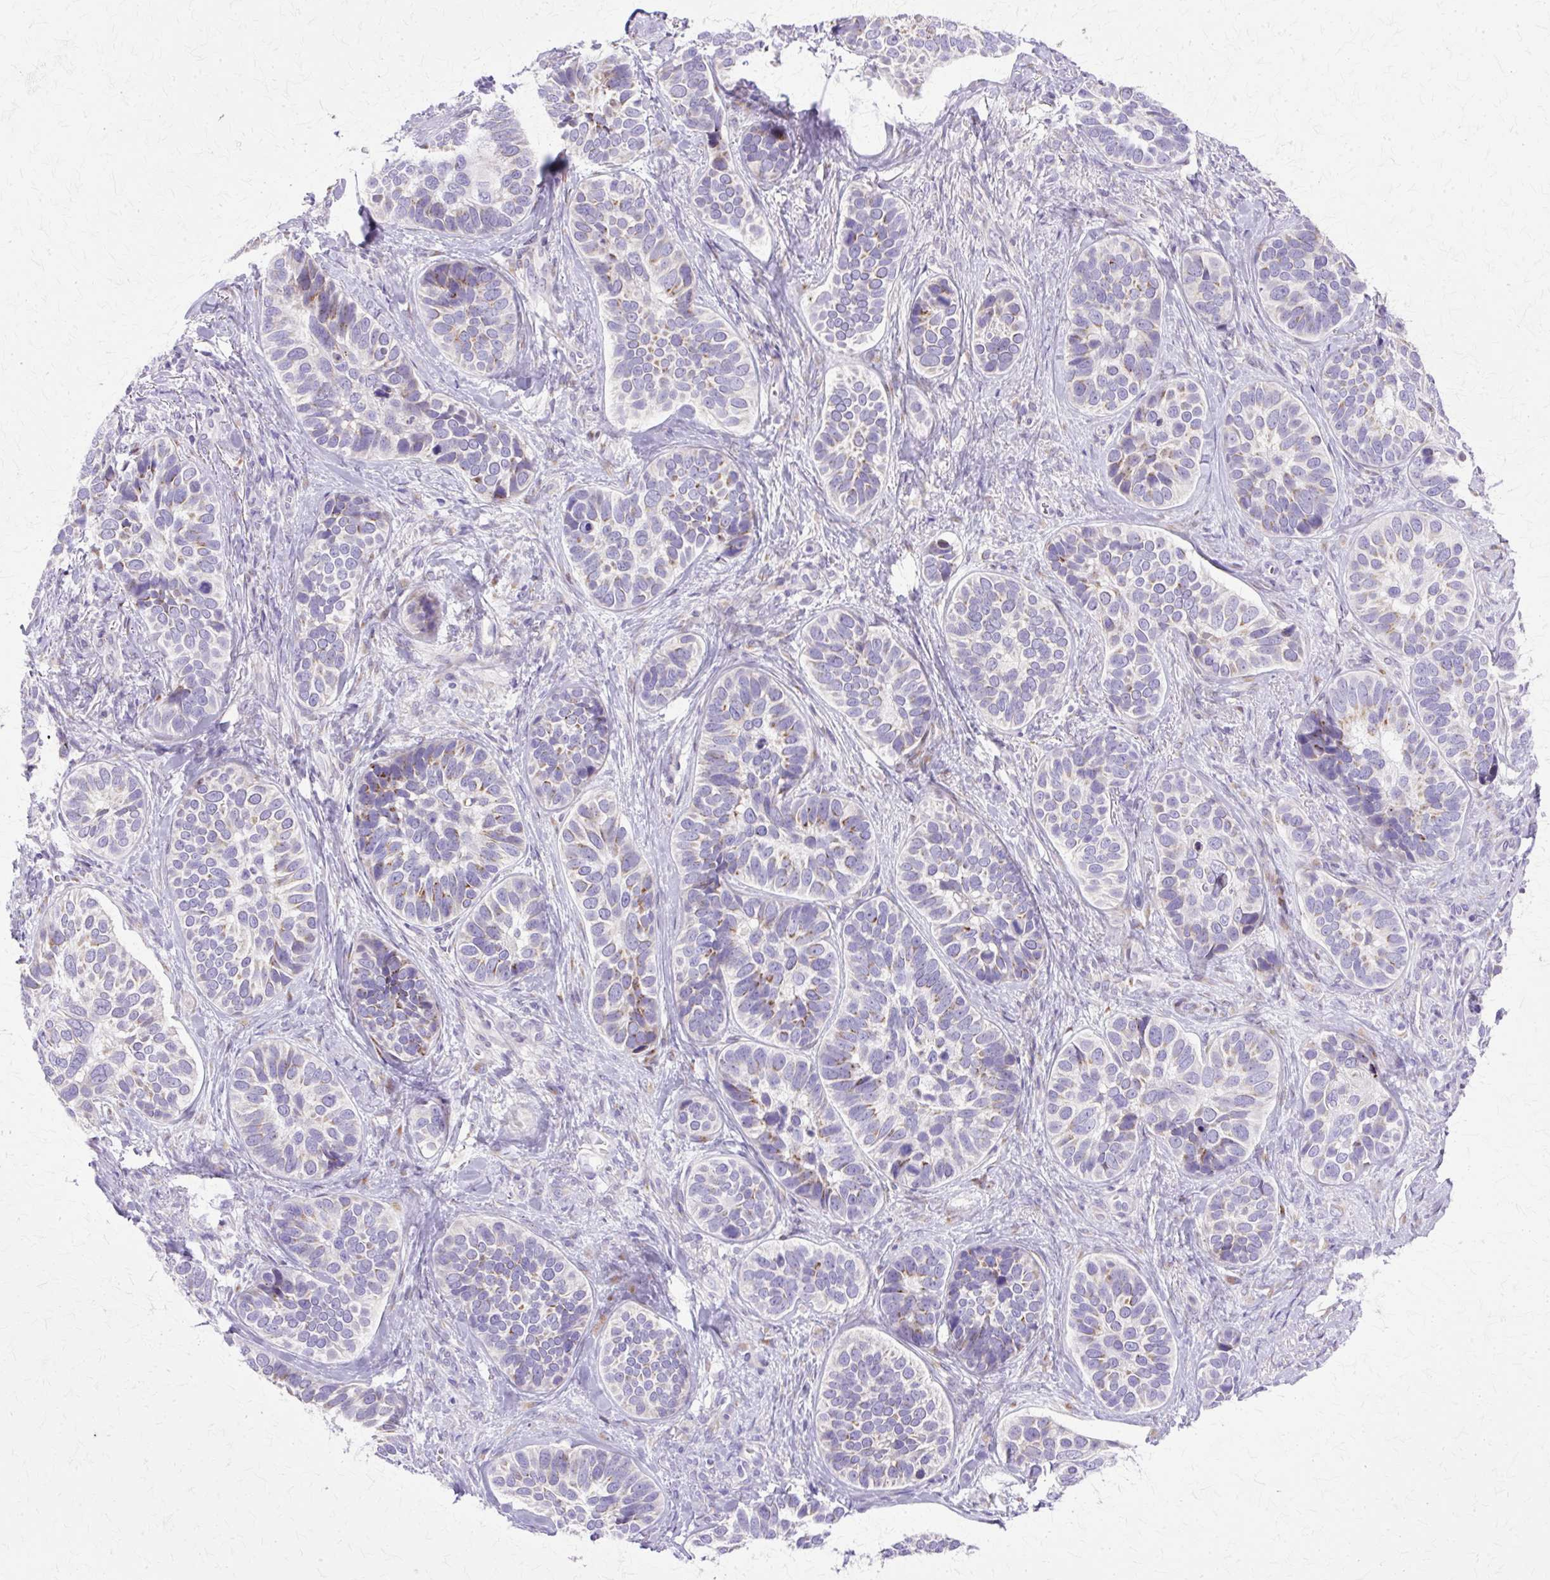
{"staining": {"intensity": "moderate", "quantity": "<25%", "location": "cytoplasmic/membranous"}, "tissue": "skin cancer", "cell_type": "Tumor cells", "image_type": "cancer", "snomed": [{"axis": "morphology", "description": "Basal cell carcinoma"}, {"axis": "topography", "description": "Skin"}], "caption": "This is a photomicrograph of IHC staining of skin cancer (basal cell carcinoma), which shows moderate positivity in the cytoplasmic/membranous of tumor cells.", "gene": "TBC1D3G", "patient": {"sex": "male", "age": 62}}